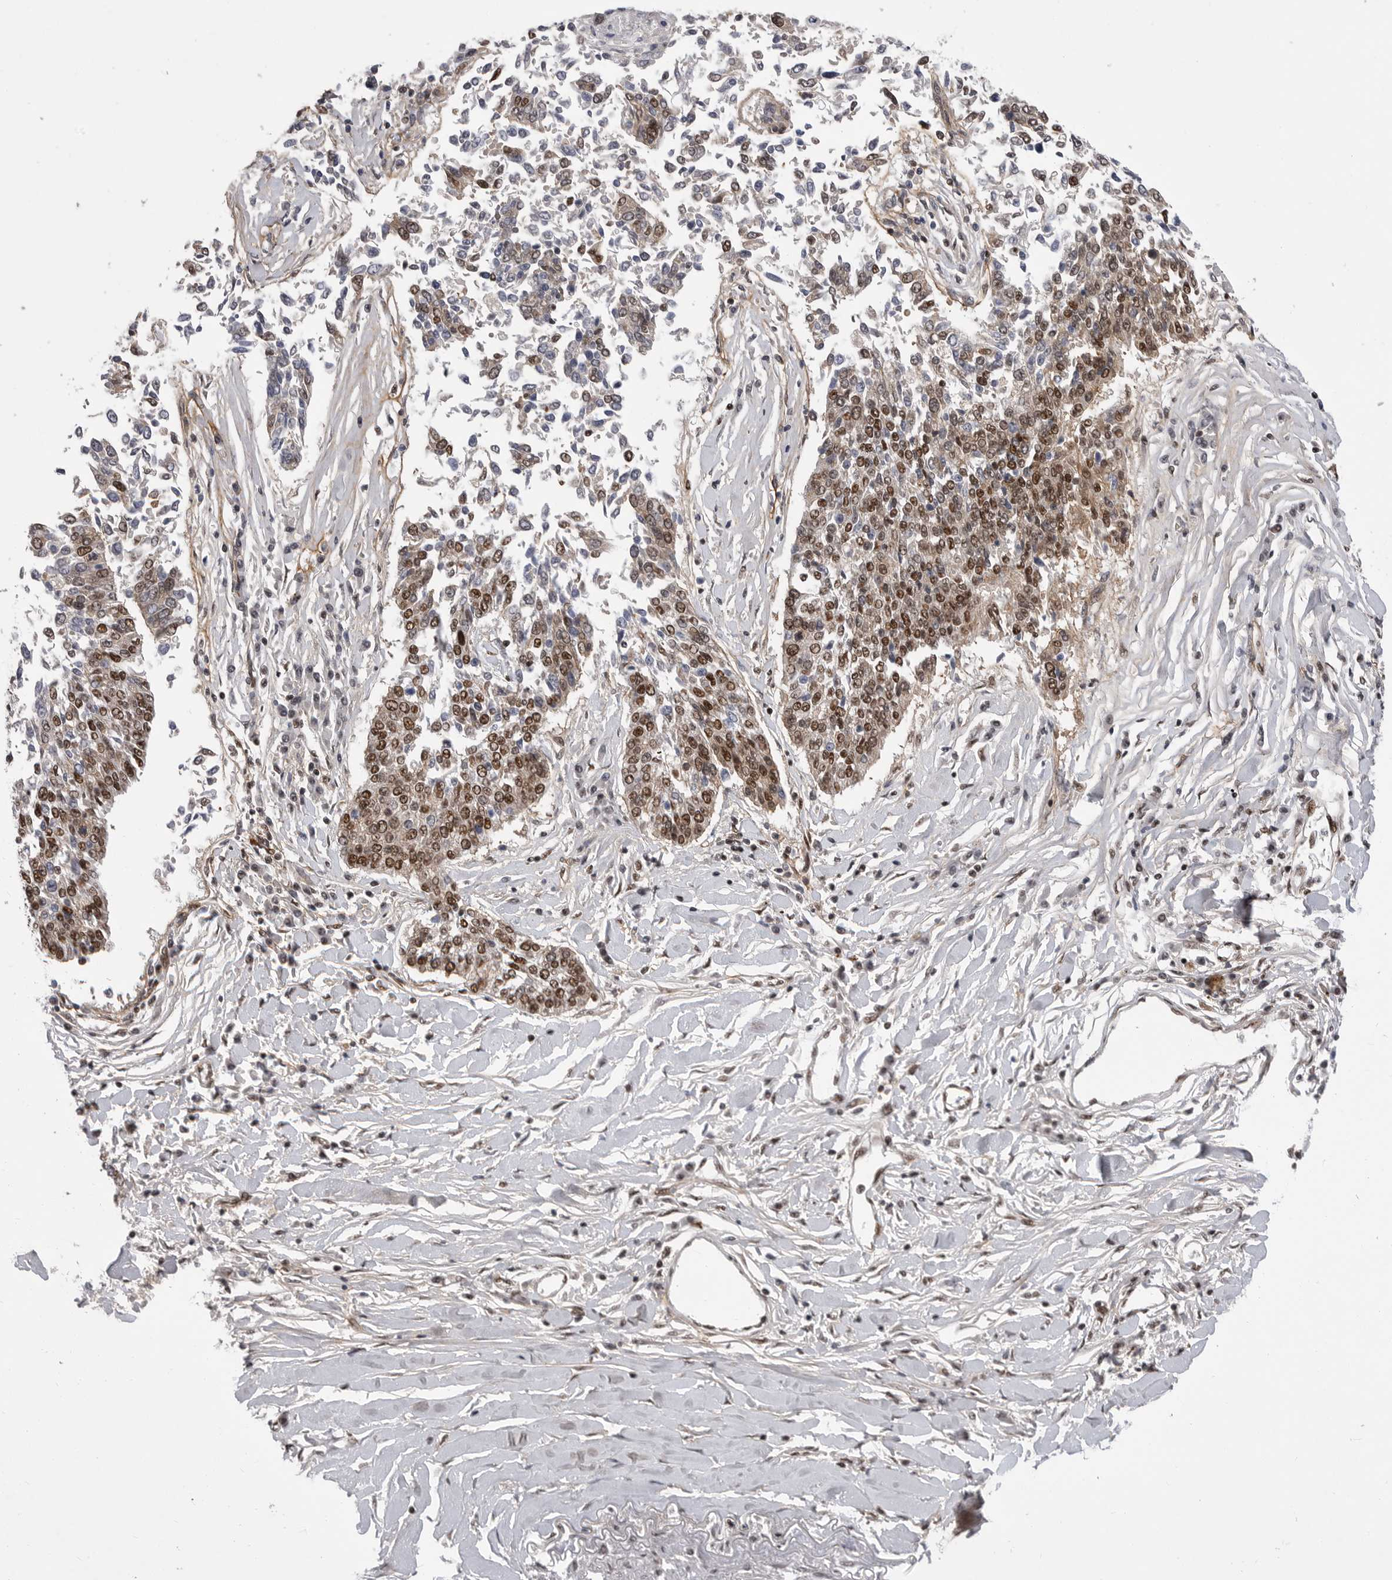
{"staining": {"intensity": "strong", "quantity": "25%-75%", "location": "nuclear"}, "tissue": "lung cancer", "cell_type": "Tumor cells", "image_type": "cancer", "snomed": [{"axis": "morphology", "description": "Normal tissue, NOS"}, {"axis": "morphology", "description": "Squamous cell carcinoma, NOS"}, {"axis": "topography", "description": "Cartilage tissue"}, {"axis": "topography", "description": "Bronchus"}, {"axis": "topography", "description": "Lung"}, {"axis": "topography", "description": "Peripheral nerve tissue"}], "caption": "IHC of squamous cell carcinoma (lung) shows high levels of strong nuclear expression in approximately 25%-75% of tumor cells. The staining was performed using DAB (3,3'-diaminobenzidine), with brown indicating positive protein expression. Nuclei are stained blue with hematoxylin.", "gene": "PPP1R8", "patient": {"sex": "female", "age": 49}}